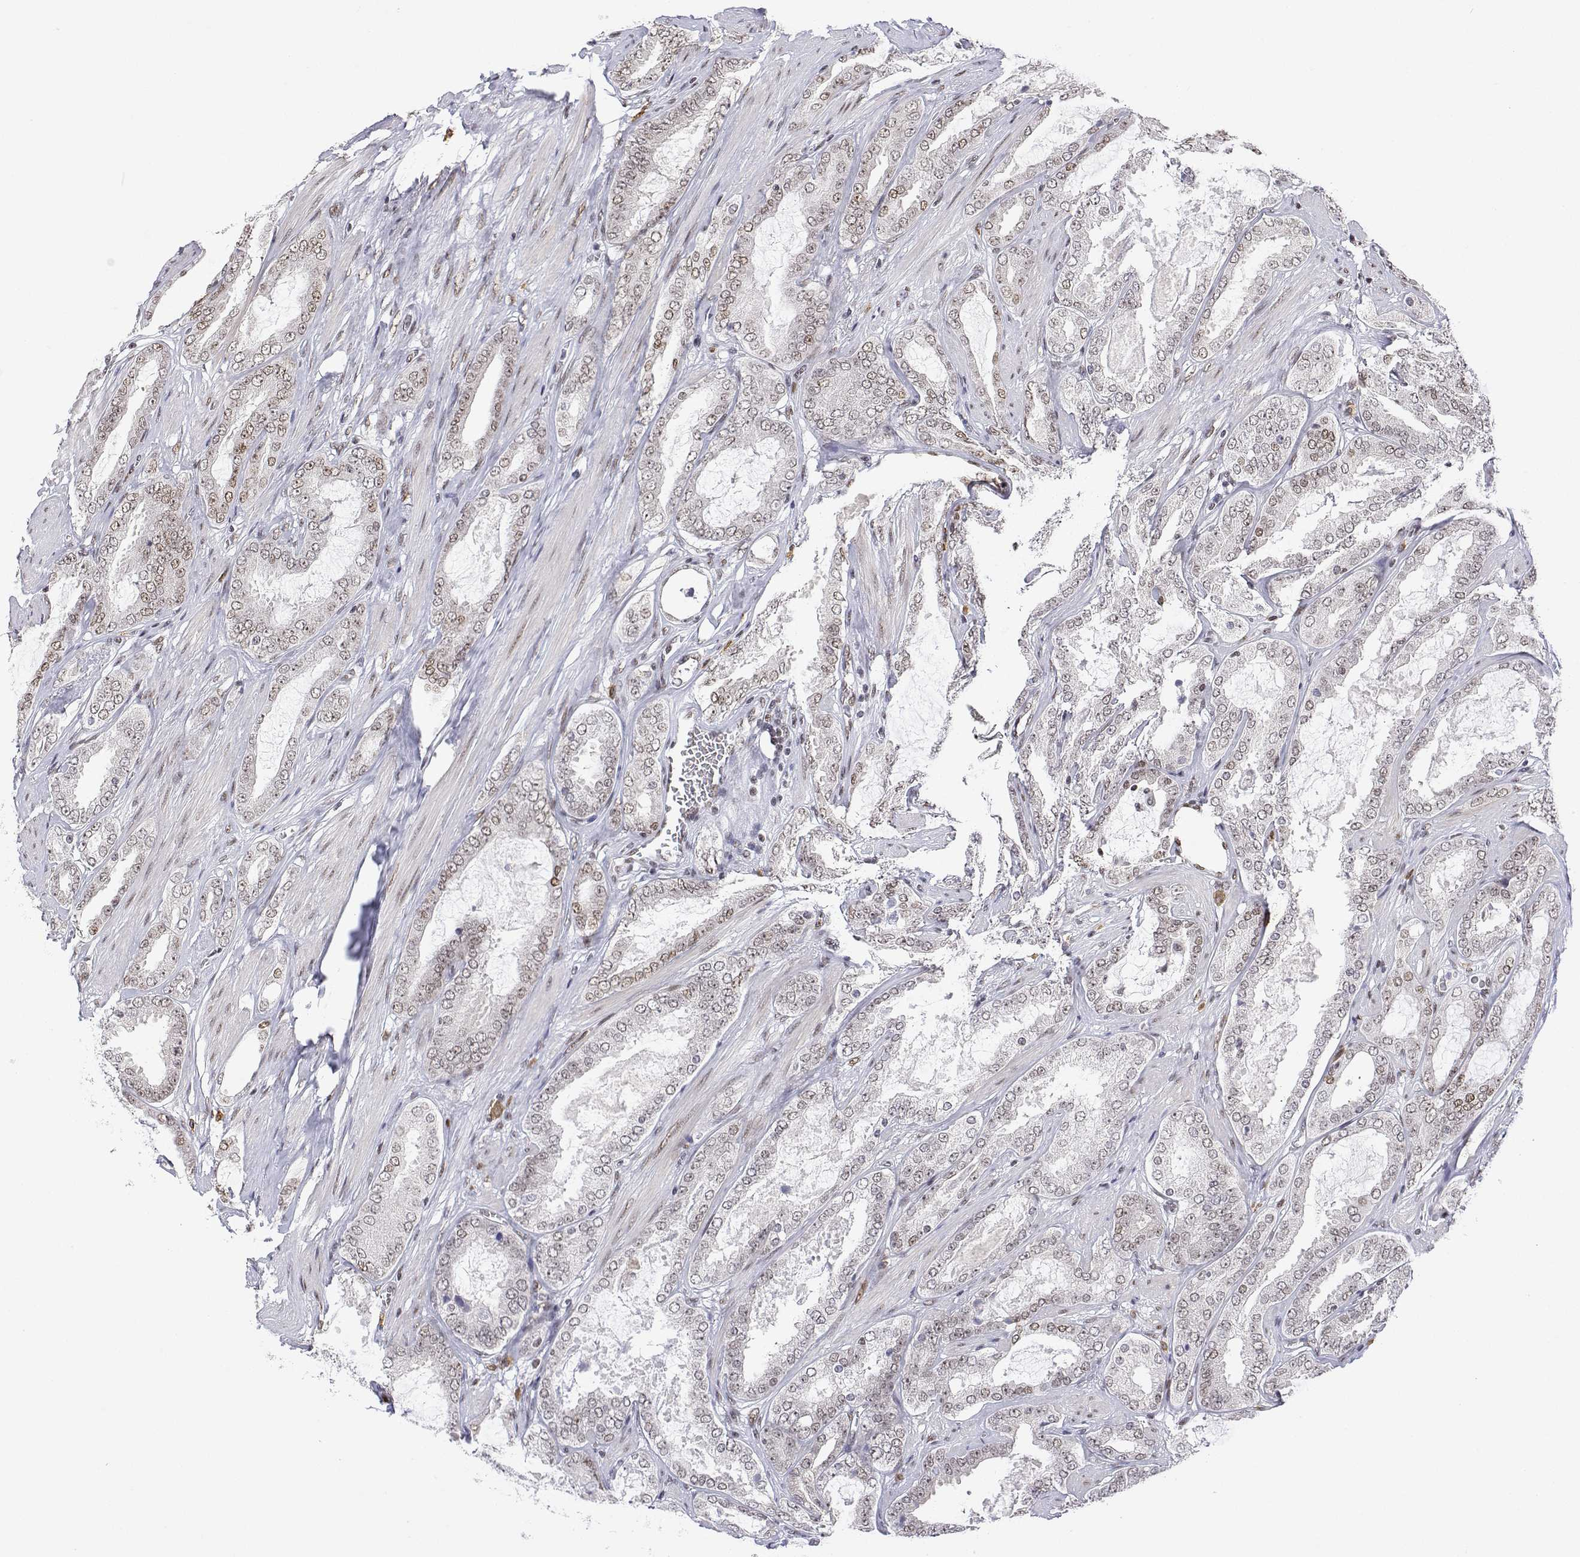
{"staining": {"intensity": "weak", "quantity": "25%-75%", "location": "nuclear"}, "tissue": "prostate cancer", "cell_type": "Tumor cells", "image_type": "cancer", "snomed": [{"axis": "morphology", "description": "Adenocarcinoma, High grade"}, {"axis": "topography", "description": "Prostate"}], "caption": "Tumor cells demonstrate low levels of weak nuclear positivity in approximately 25%-75% of cells in human prostate cancer (adenocarcinoma (high-grade)). Immunohistochemistry stains the protein of interest in brown and the nuclei are stained blue.", "gene": "XPC", "patient": {"sex": "male", "age": 63}}